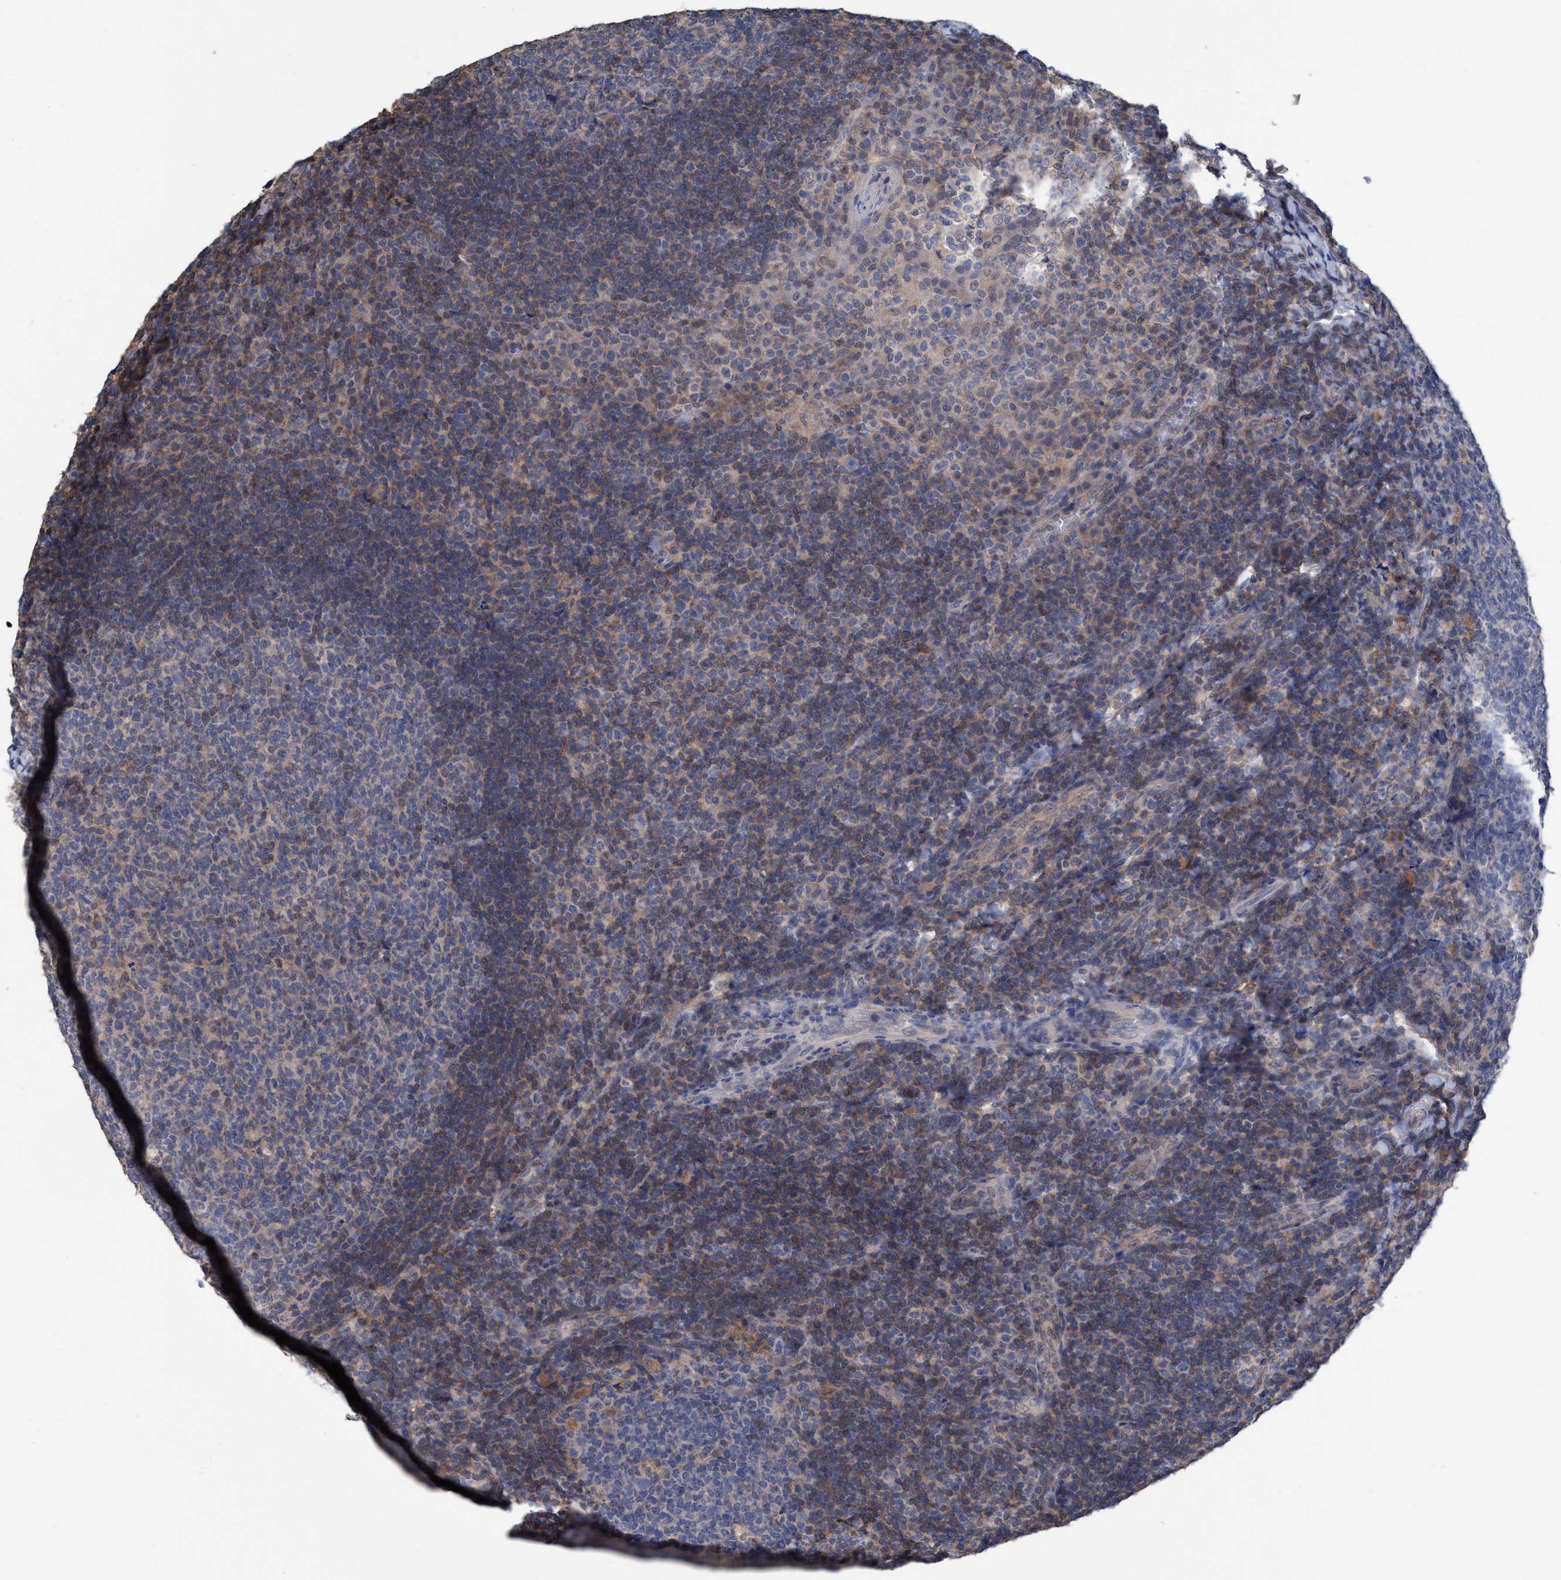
{"staining": {"intensity": "moderate", "quantity": "25%-75%", "location": "cytoplasmic/membranous"}, "tissue": "tonsil", "cell_type": "Germinal center cells", "image_type": "normal", "snomed": [{"axis": "morphology", "description": "Normal tissue, NOS"}, {"axis": "topography", "description": "Tonsil"}], "caption": "Moderate cytoplasmic/membranous positivity is identified in approximately 25%-75% of germinal center cells in unremarkable tonsil.", "gene": "GLOD4", "patient": {"sex": "male", "age": 17}}